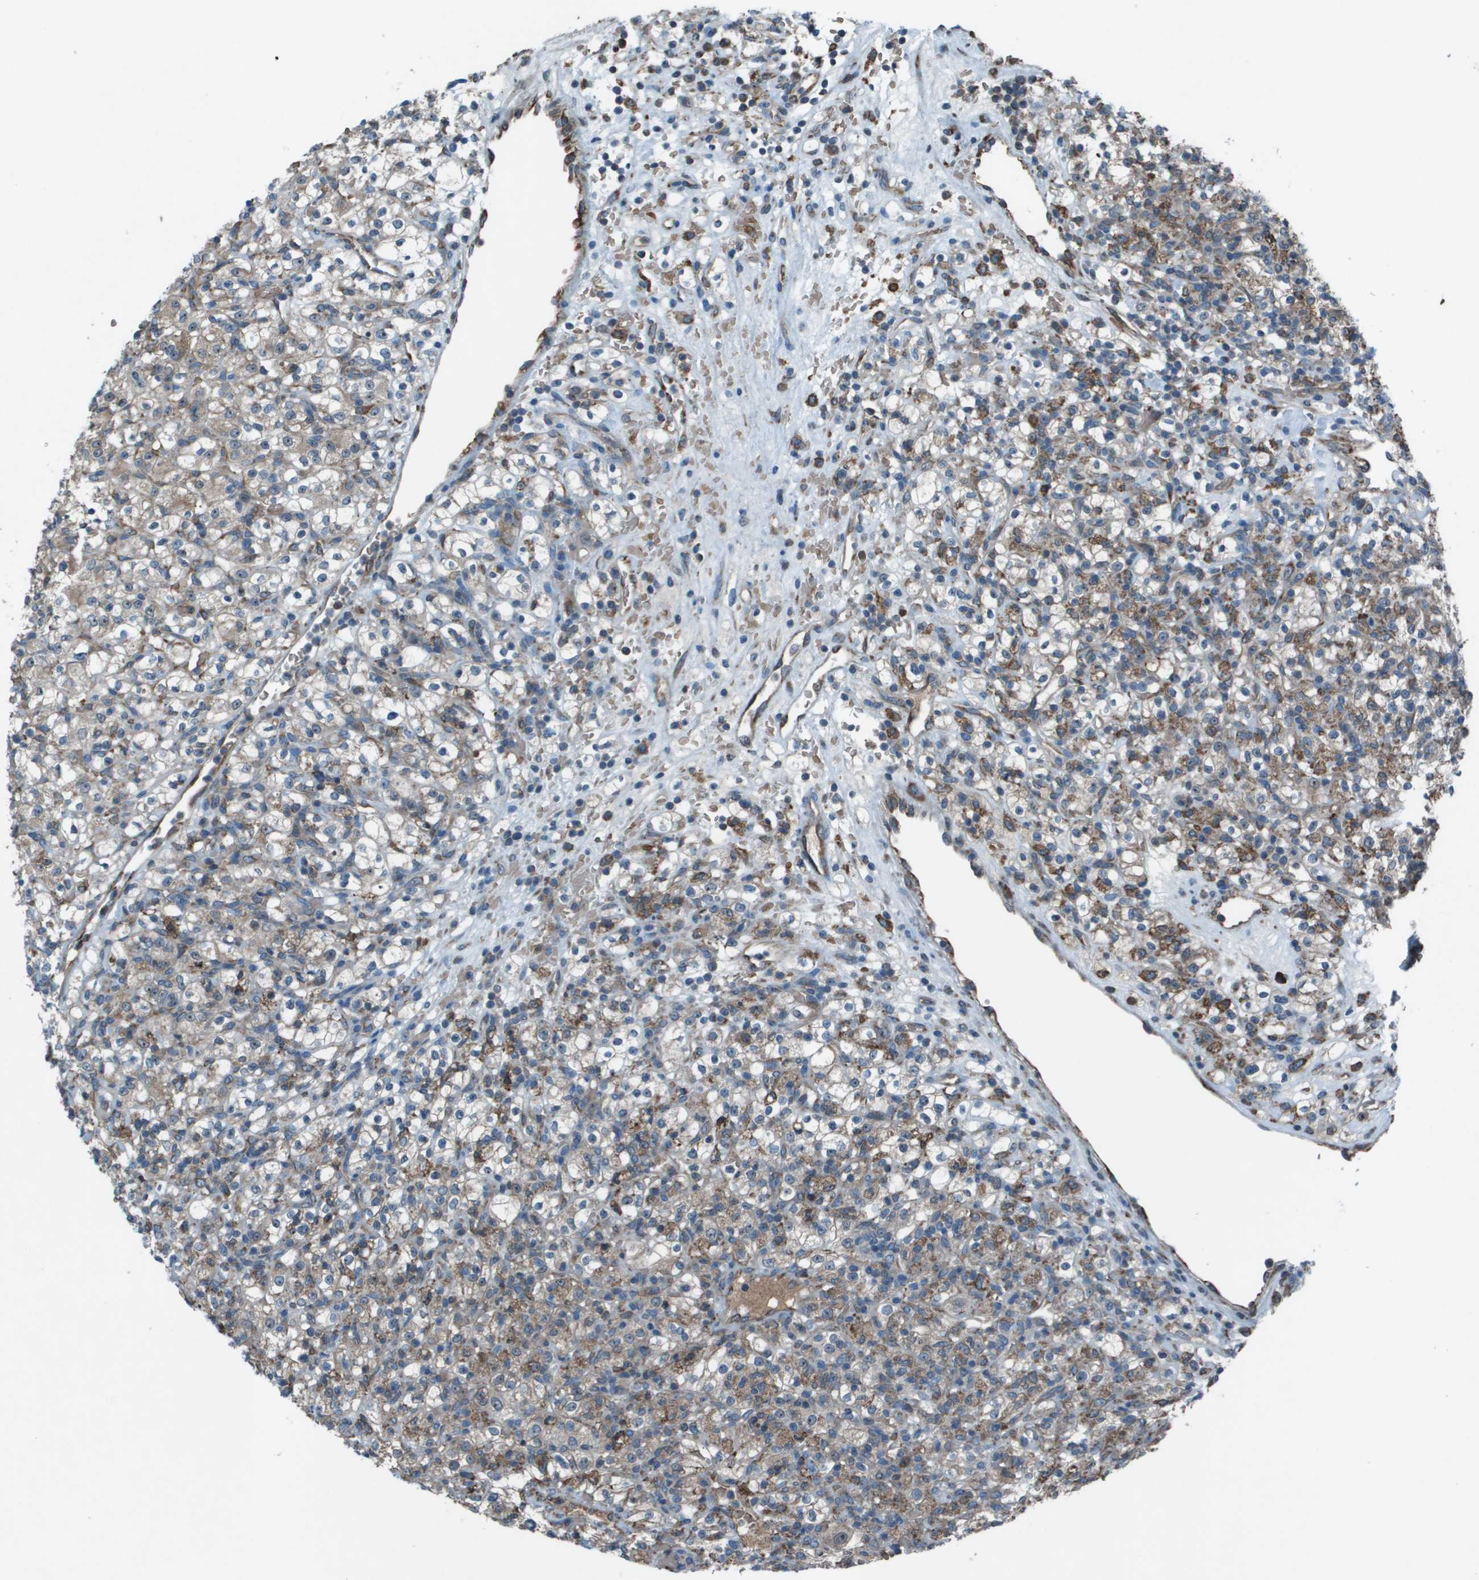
{"staining": {"intensity": "moderate", "quantity": "25%-75%", "location": "cytoplasmic/membranous"}, "tissue": "renal cancer", "cell_type": "Tumor cells", "image_type": "cancer", "snomed": [{"axis": "morphology", "description": "Normal tissue, NOS"}, {"axis": "morphology", "description": "Adenocarcinoma, NOS"}, {"axis": "topography", "description": "Kidney"}], "caption": "A high-resolution micrograph shows immunohistochemistry staining of renal cancer, which shows moderate cytoplasmic/membranous staining in approximately 25%-75% of tumor cells. The protein is shown in brown color, while the nuclei are stained blue.", "gene": "UTS2", "patient": {"sex": "female", "age": 72}}